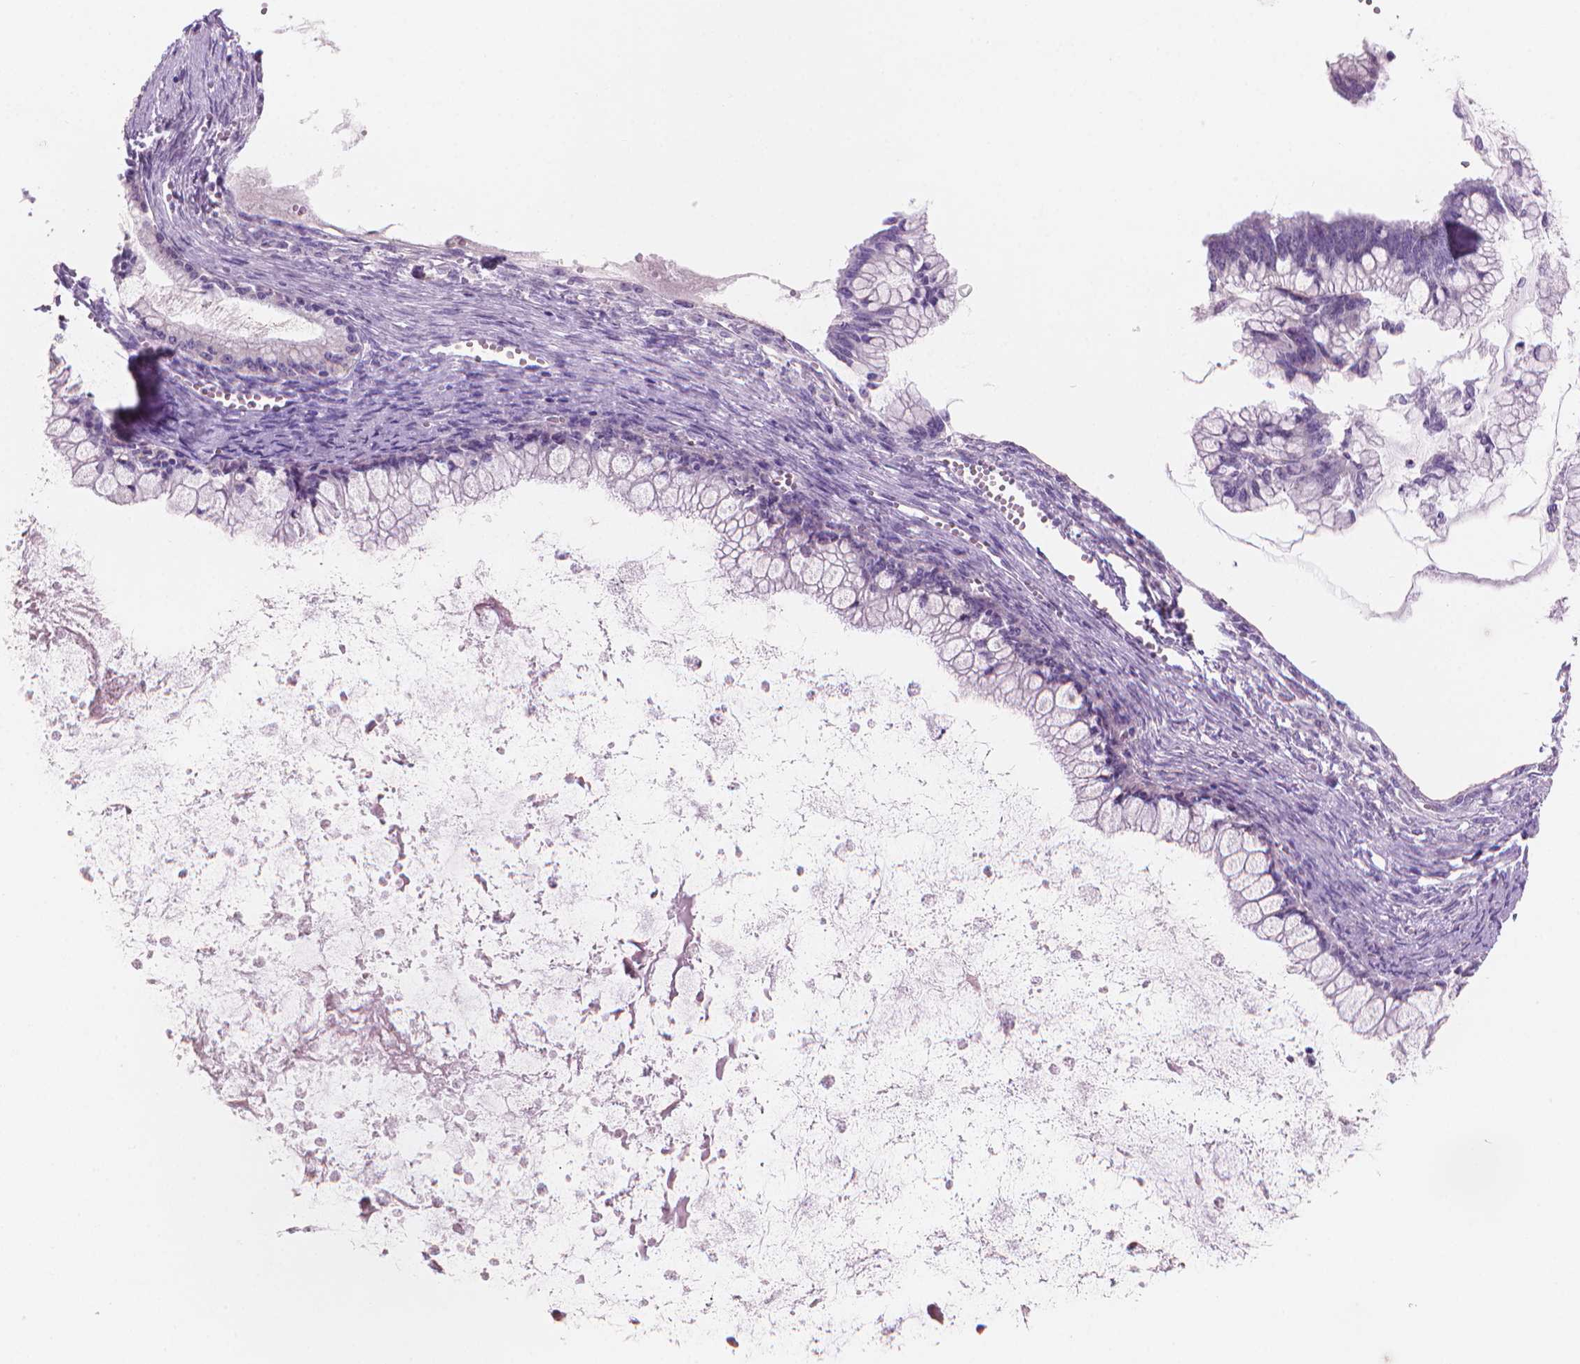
{"staining": {"intensity": "negative", "quantity": "none", "location": "none"}, "tissue": "ovarian cancer", "cell_type": "Tumor cells", "image_type": "cancer", "snomed": [{"axis": "morphology", "description": "Cystadenocarcinoma, mucinous, NOS"}, {"axis": "topography", "description": "Ovary"}], "caption": "Ovarian cancer (mucinous cystadenocarcinoma) was stained to show a protein in brown. There is no significant positivity in tumor cells. (DAB (3,3'-diaminobenzidine) immunohistochemistry visualized using brightfield microscopy, high magnification).", "gene": "ENSG00000187186", "patient": {"sex": "female", "age": 67}}